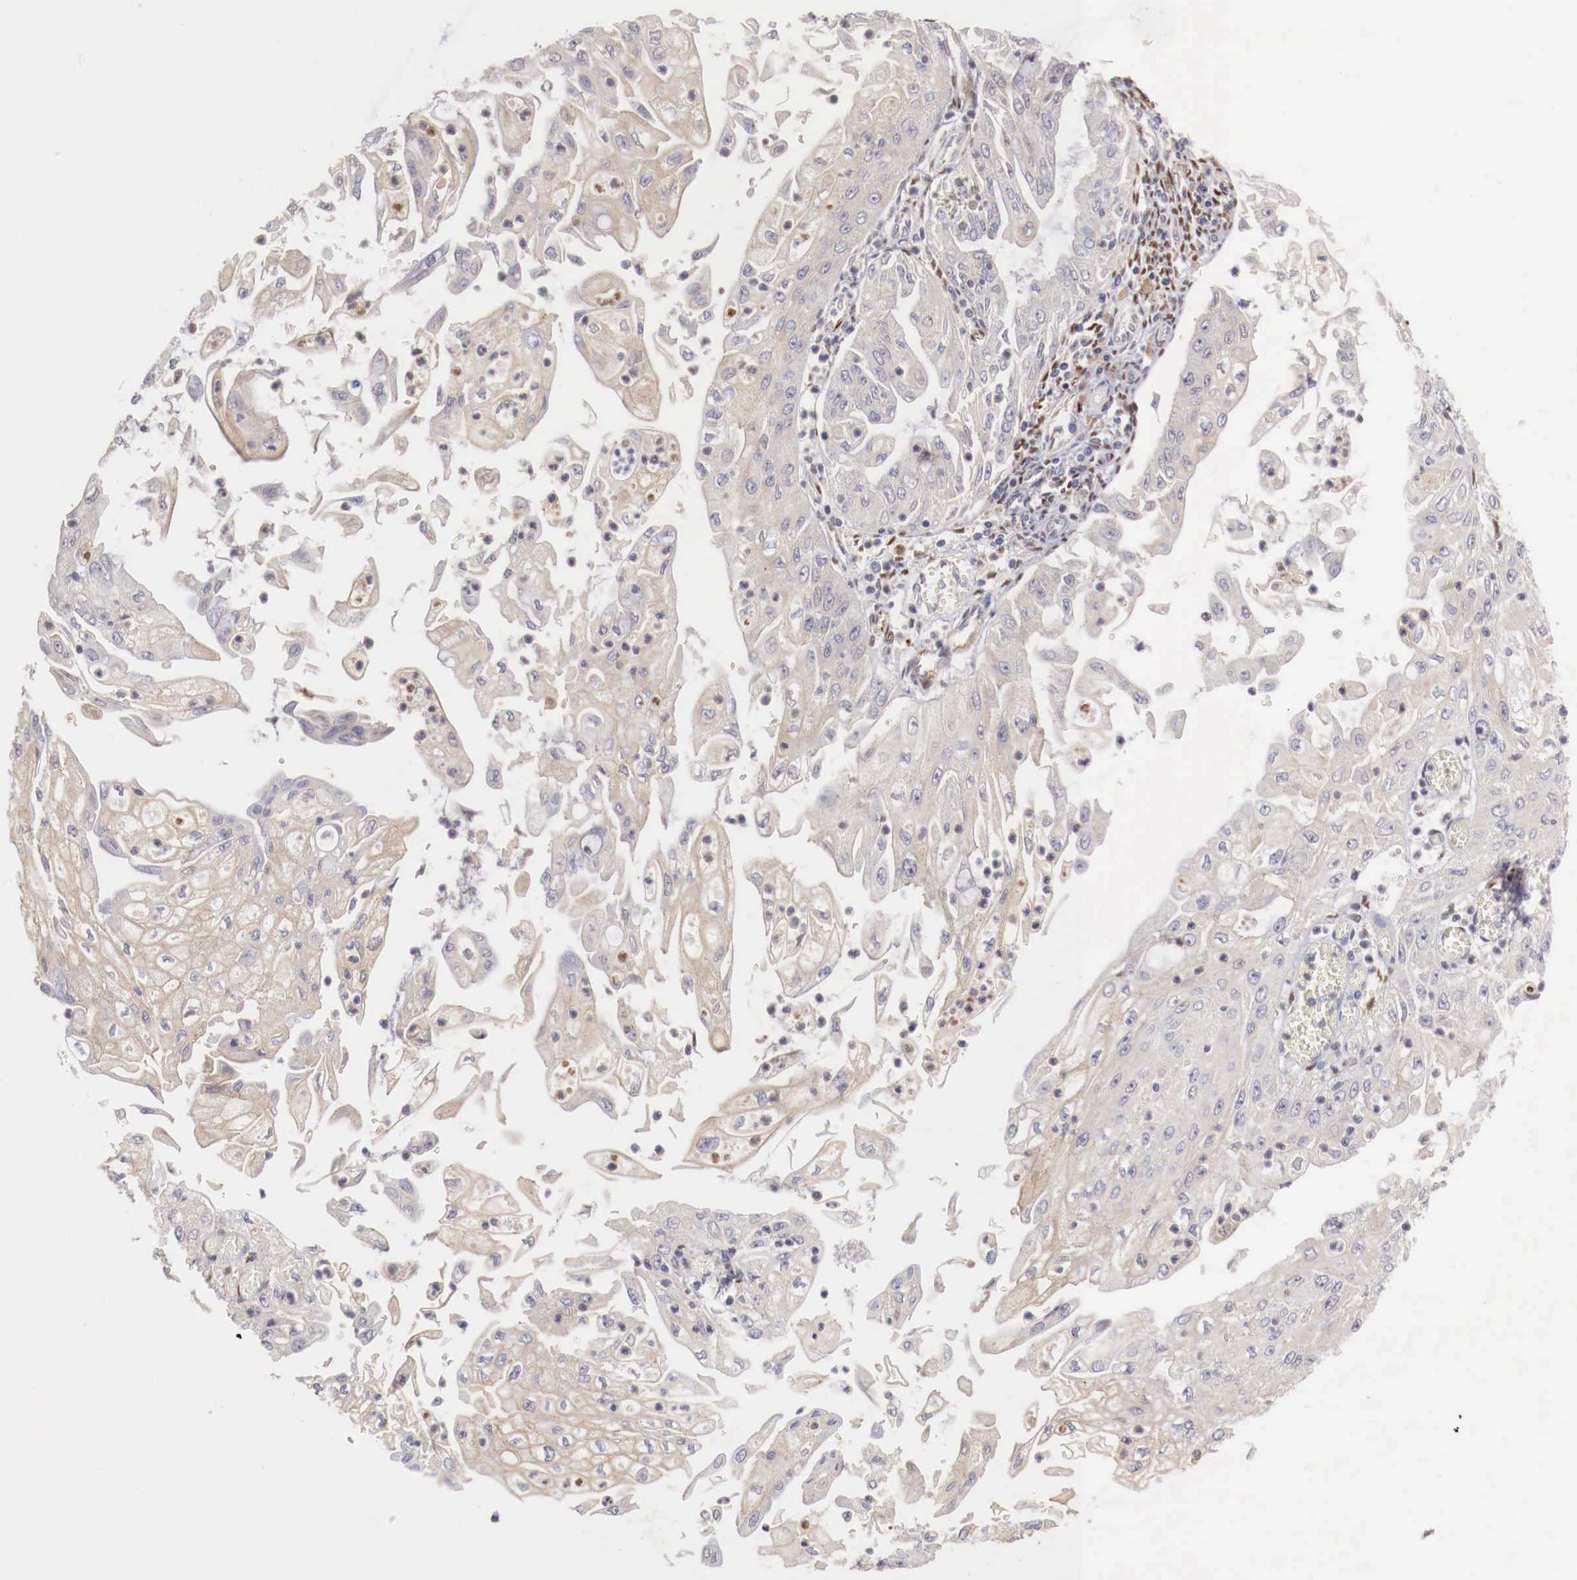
{"staining": {"intensity": "negative", "quantity": "none", "location": "none"}, "tissue": "endometrial cancer", "cell_type": "Tumor cells", "image_type": "cancer", "snomed": [{"axis": "morphology", "description": "Adenocarcinoma, NOS"}, {"axis": "topography", "description": "Endometrium"}], "caption": "A high-resolution image shows immunohistochemistry staining of endometrial adenocarcinoma, which demonstrates no significant expression in tumor cells.", "gene": "WT1", "patient": {"sex": "female", "age": 75}}